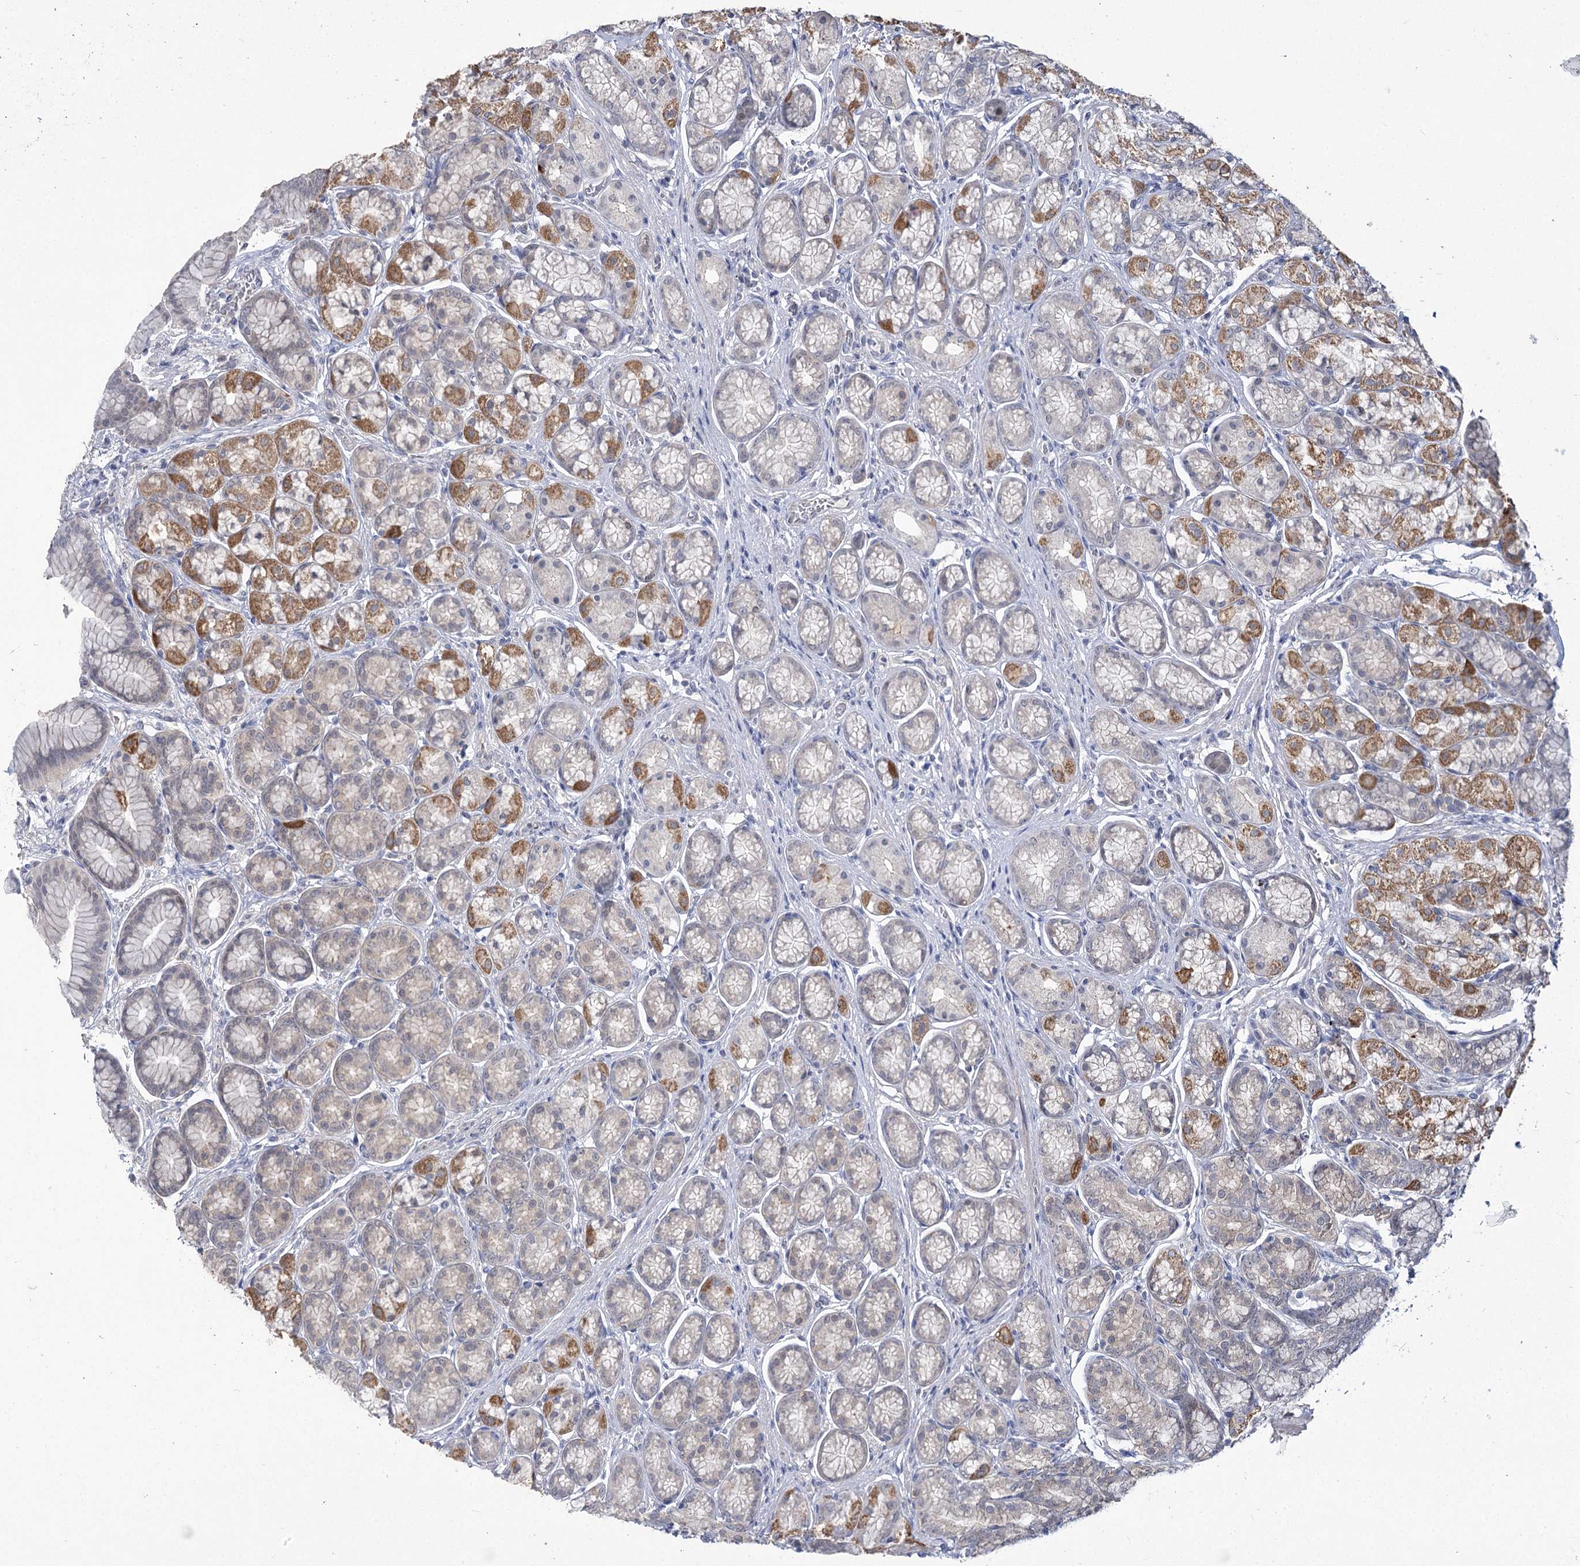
{"staining": {"intensity": "moderate", "quantity": "<25%", "location": "cytoplasmic/membranous"}, "tissue": "stomach", "cell_type": "Glandular cells", "image_type": "normal", "snomed": [{"axis": "morphology", "description": "Normal tissue, NOS"}, {"axis": "morphology", "description": "Adenocarcinoma, NOS"}, {"axis": "morphology", "description": "Adenocarcinoma, High grade"}, {"axis": "topography", "description": "Stomach, upper"}, {"axis": "topography", "description": "Stomach"}], "caption": "Stomach stained with immunohistochemistry (IHC) reveals moderate cytoplasmic/membranous staining in about <25% of glandular cells.", "gene": "PHYHIPL", "patient": {"sex": "female", "age": 65}}